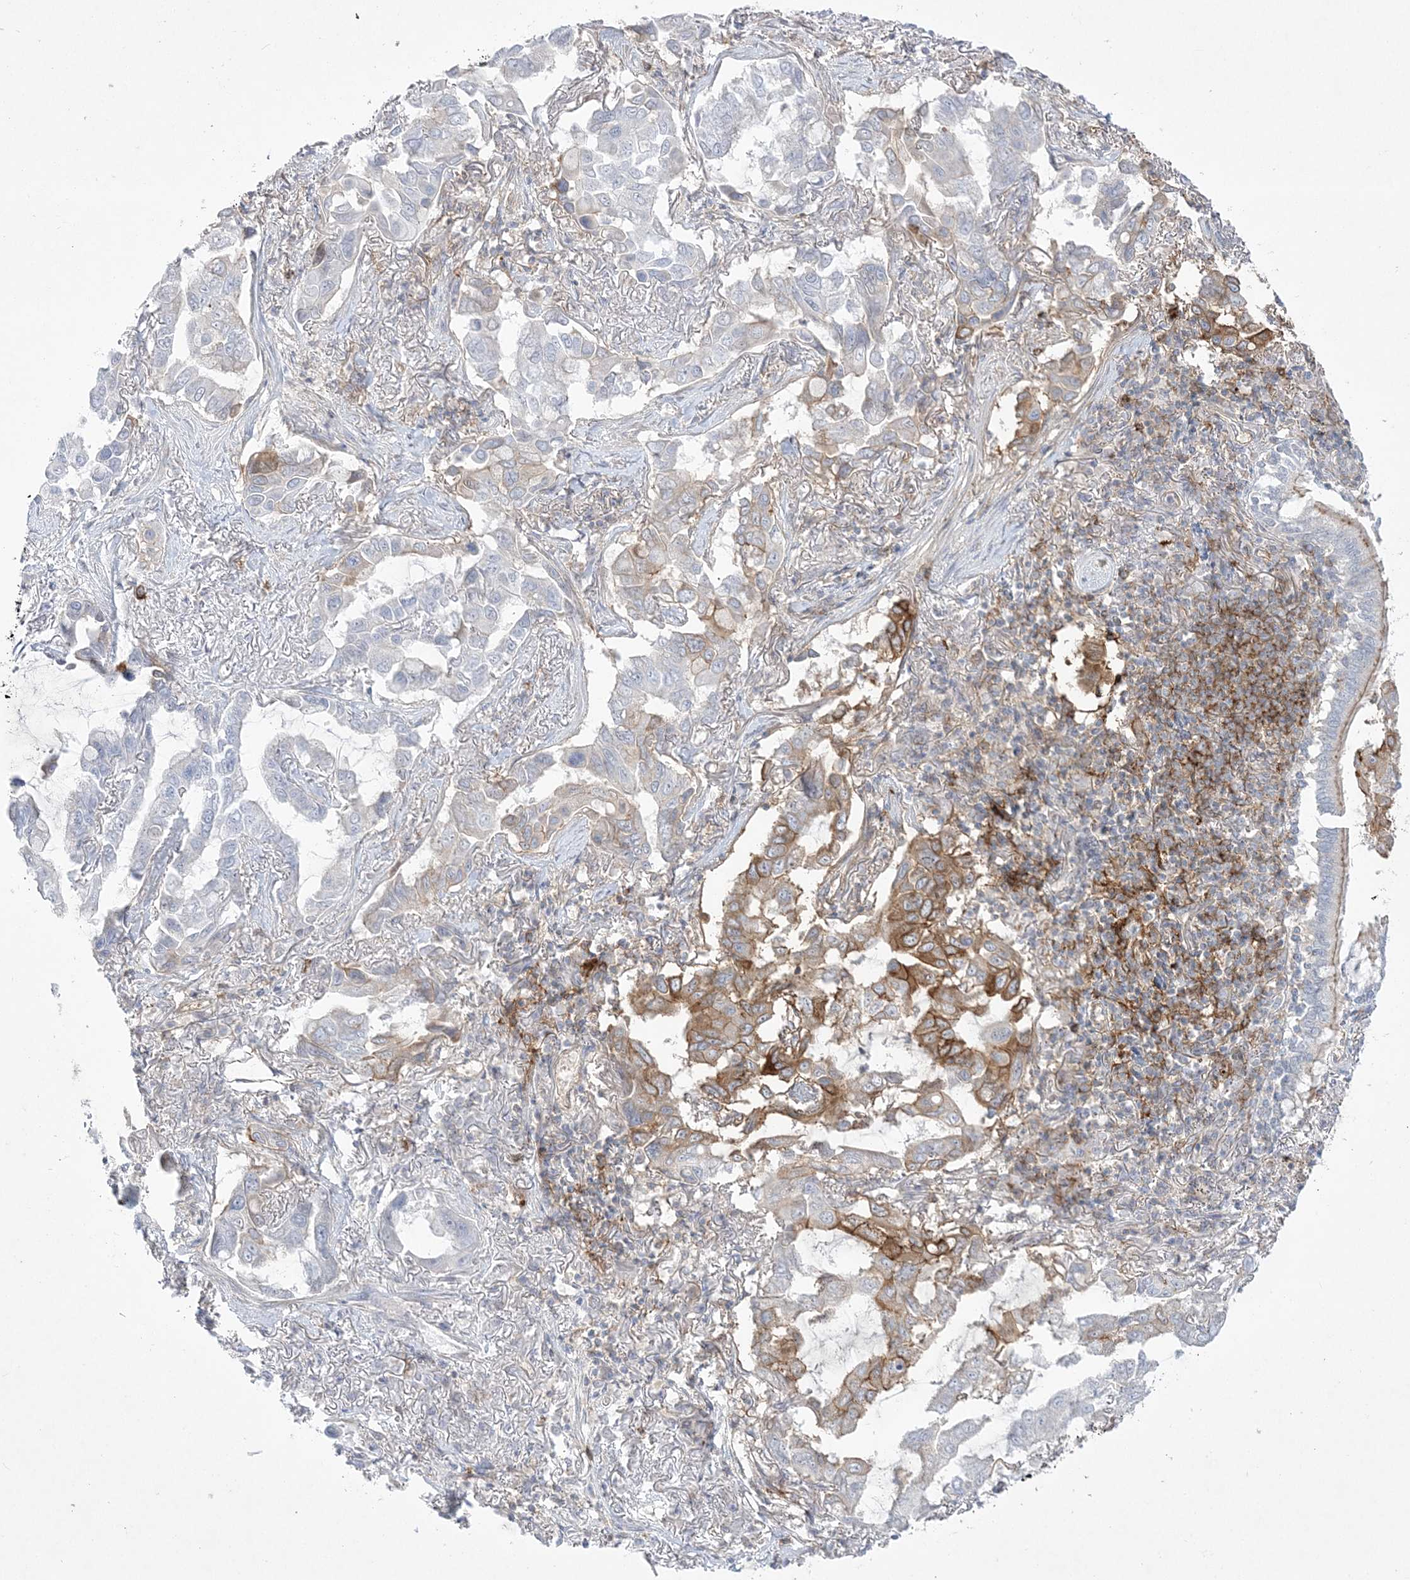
{"staining": {"intensity": "moderate", "quantity": "<25%", "location": "cytoplasmic/membranous"}, "tissue": "lung cancer", "cell_type": "Tumor cells", "image_type": "cancer", "snomed": [{"axis": "morphology", "description": "Adenocarcinoma, NOS"}, {"axis": "topography", "description": "Lung"}], "caption": "Lung cancer (adenocarcinoma) stained with immunohistochemistry exhibits moderate cytoplasmic/membranous positivity in approximately <25% of tumor cells.", "gene": "ADAMTS12", "patient": {"sex": "male", "age": 64}}